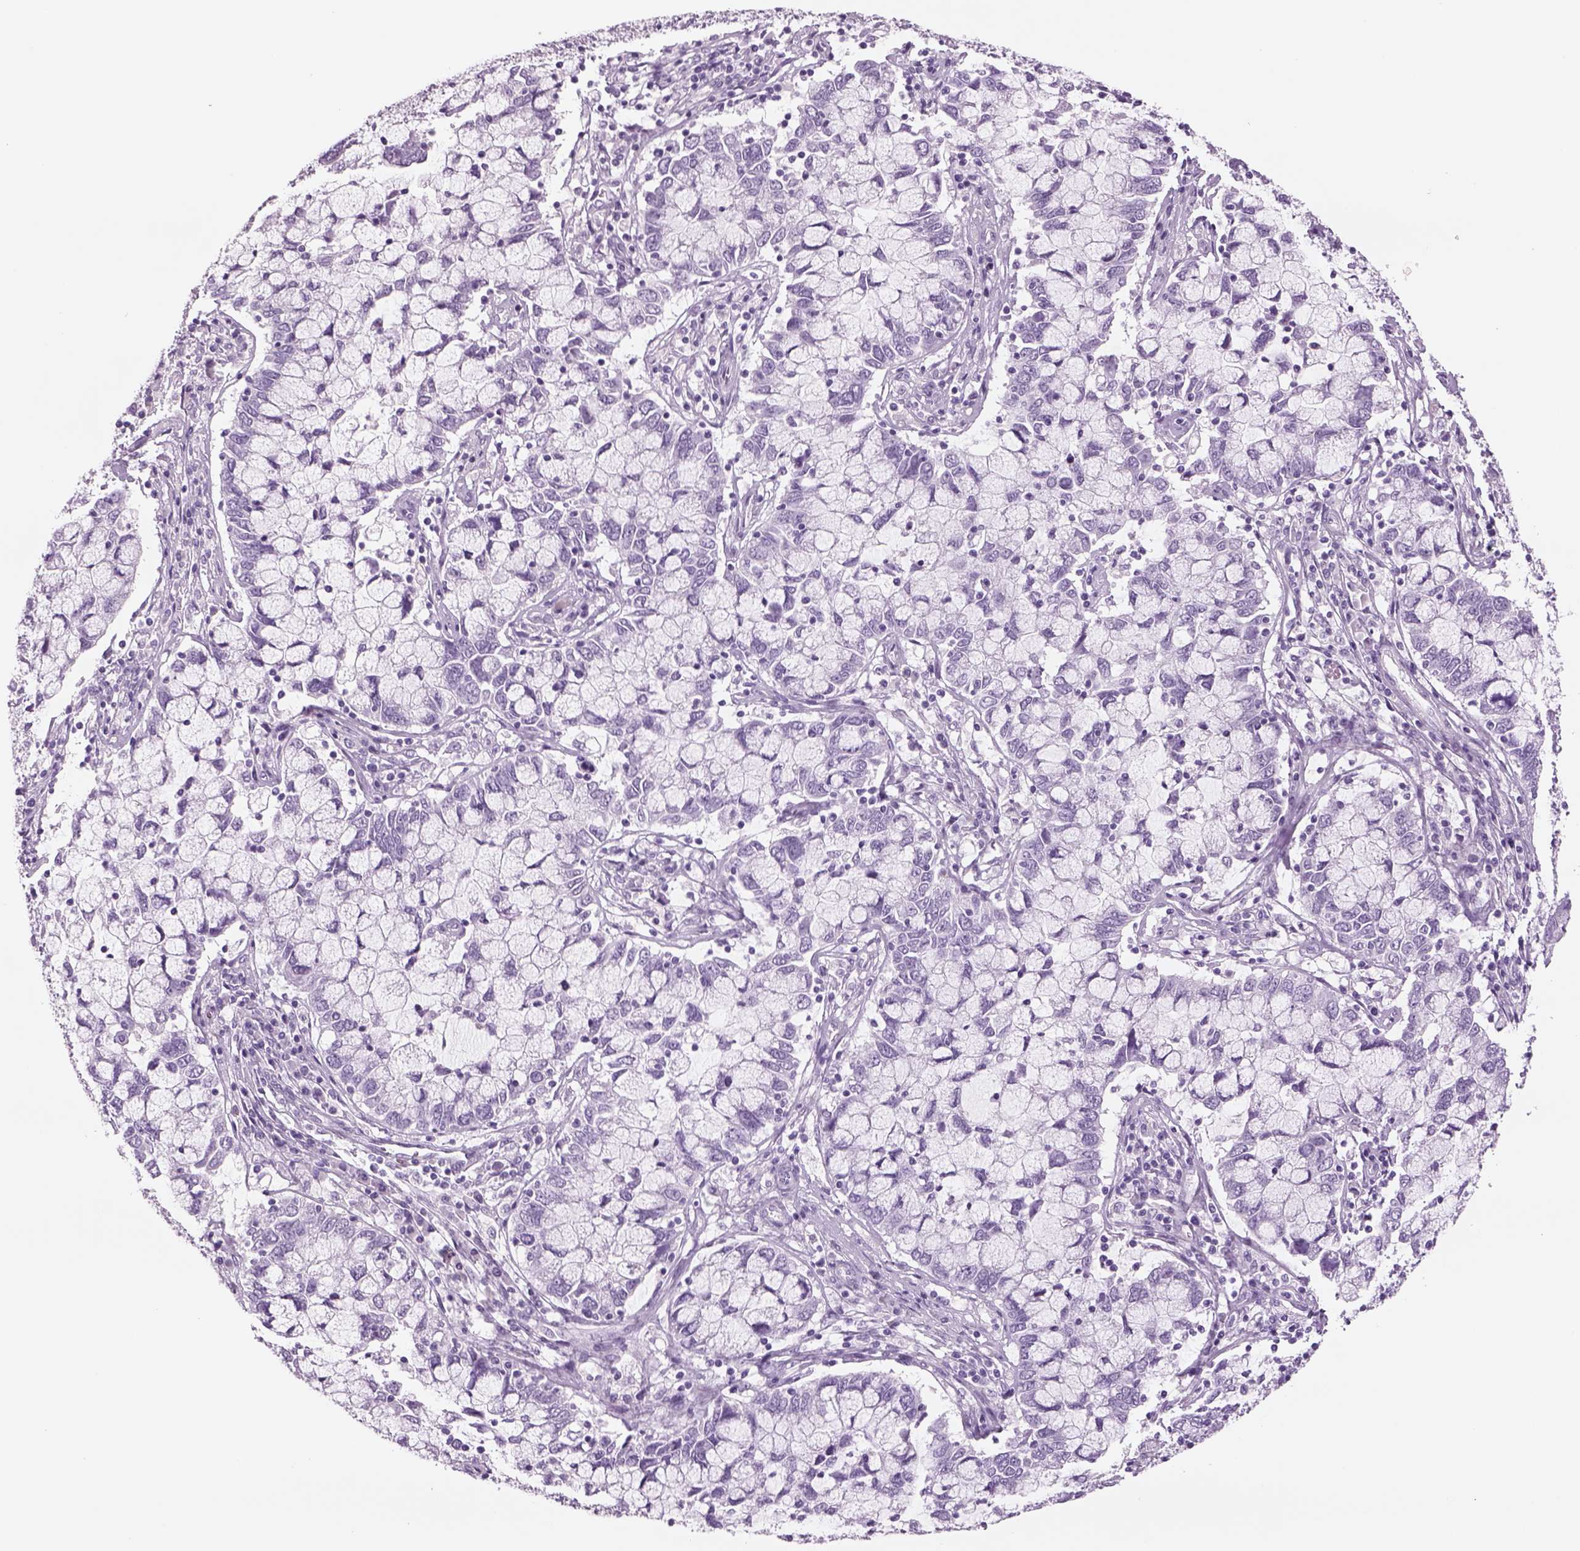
{"staining": {"intensity": "negative", "quantity": "none", "location": "none"}, "tissue": "cervical cancer", "cell_type": "Tumor cells", "image_type": "cancer", "snomed": [{"axis": "morphology", "description": "Adenocarcinoma, NOS"}, {"axis": "topography", "description": "Cervix"}], "caption": "A high-resolution photomicrograph shows immunohistochemistry staining of cervical cancer, which exhibits no significant positivity in tumor cells.", "gene": "RHO", "patient": {"sex": "female", "age": 40}}